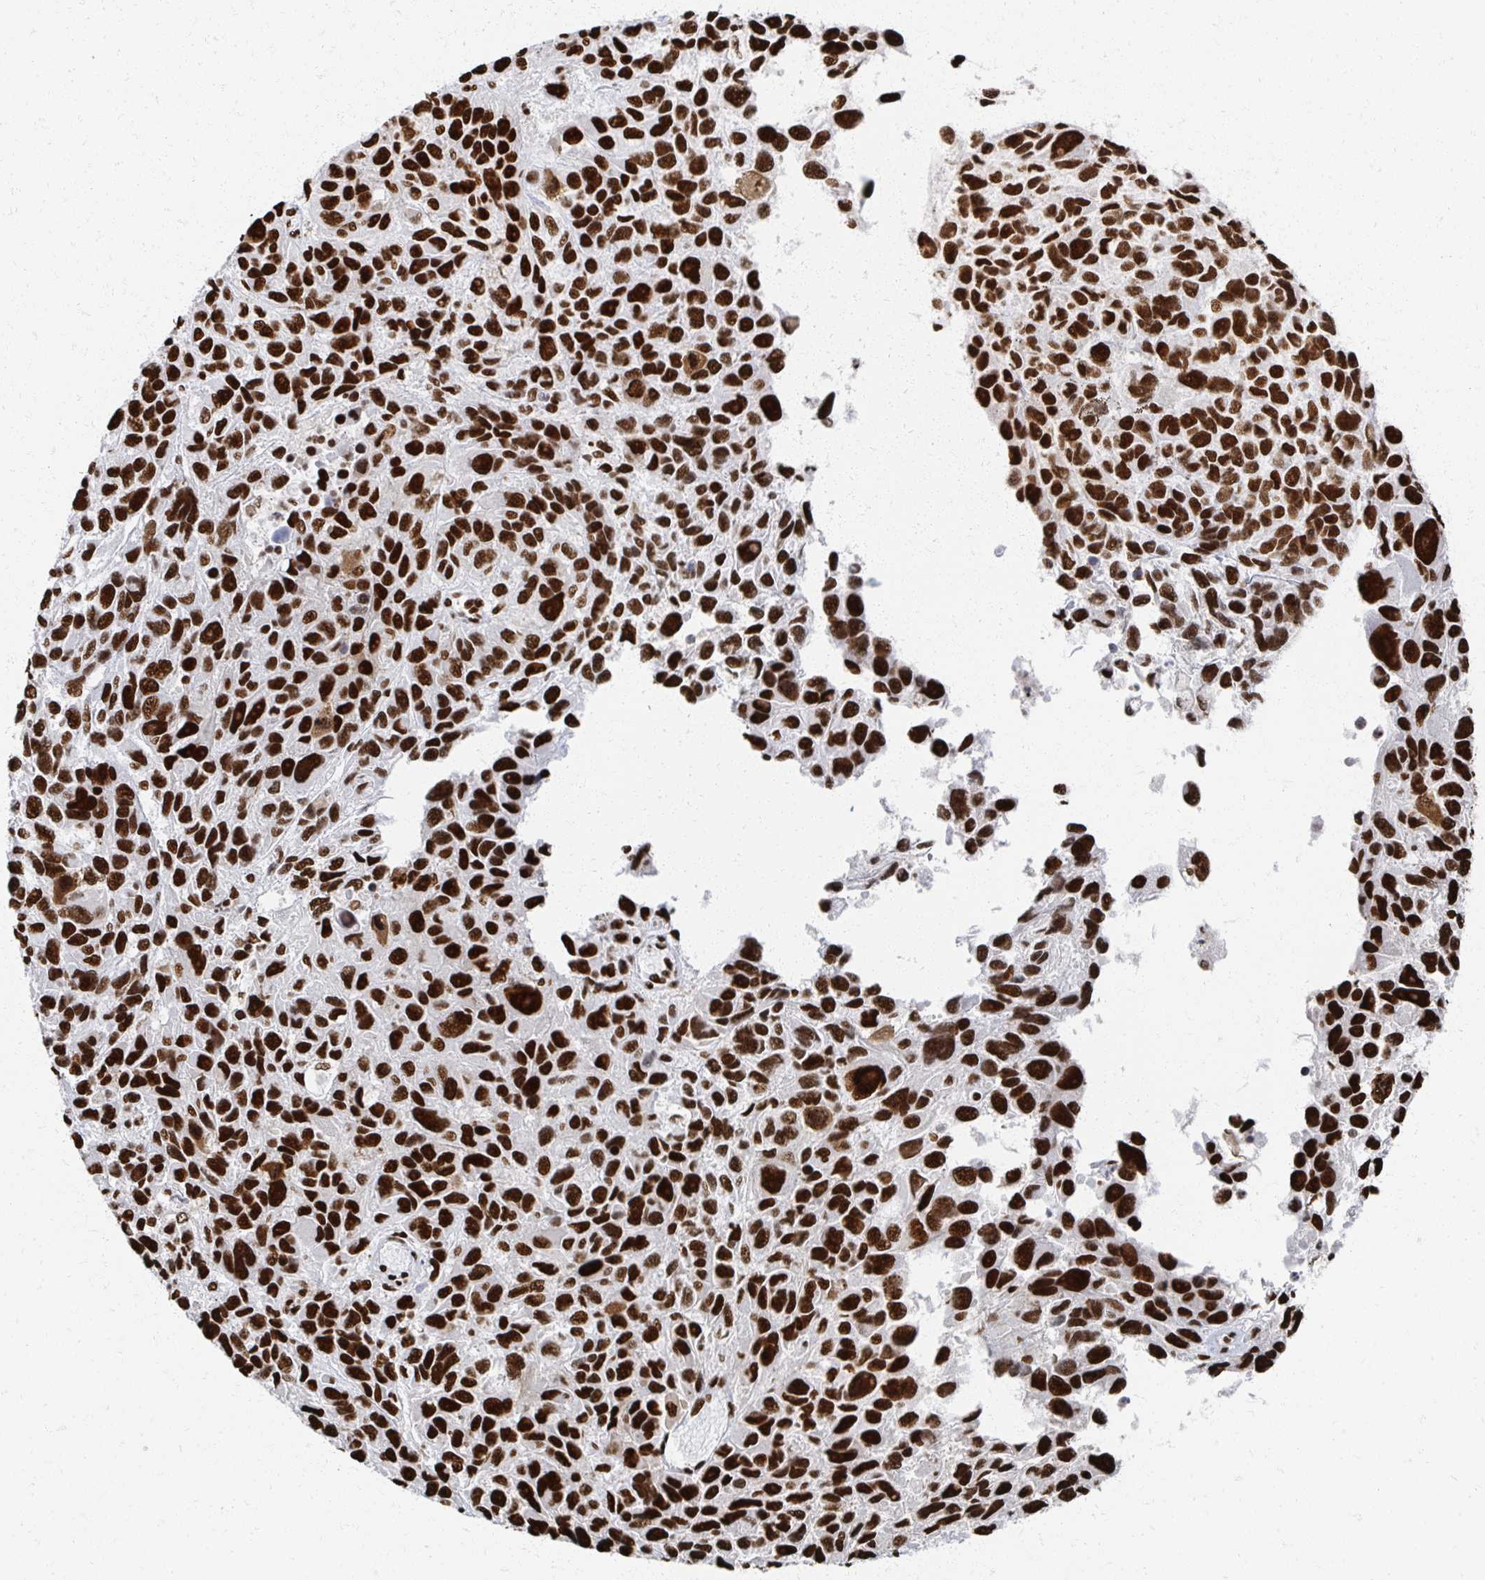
{"staining": {"intensity": "strong", "quantity": ">75%", "location": "nuclear"}, "tissue": "melanoma", "cell_type": "Tumor cells", "image_type": "cancer", "snomed": [{"axis": "morphology", "description": "Malignant melanoma, NOS"}, {"axis": "topography", "description": "Skin"}], "caption": "Immunohistochemistry of melanoma demonstrates high levels of strong nuclear expression in about >75% of tumor cells.", "gene": "RBBP7", "patient": {"sex": "male", "age": 53}}